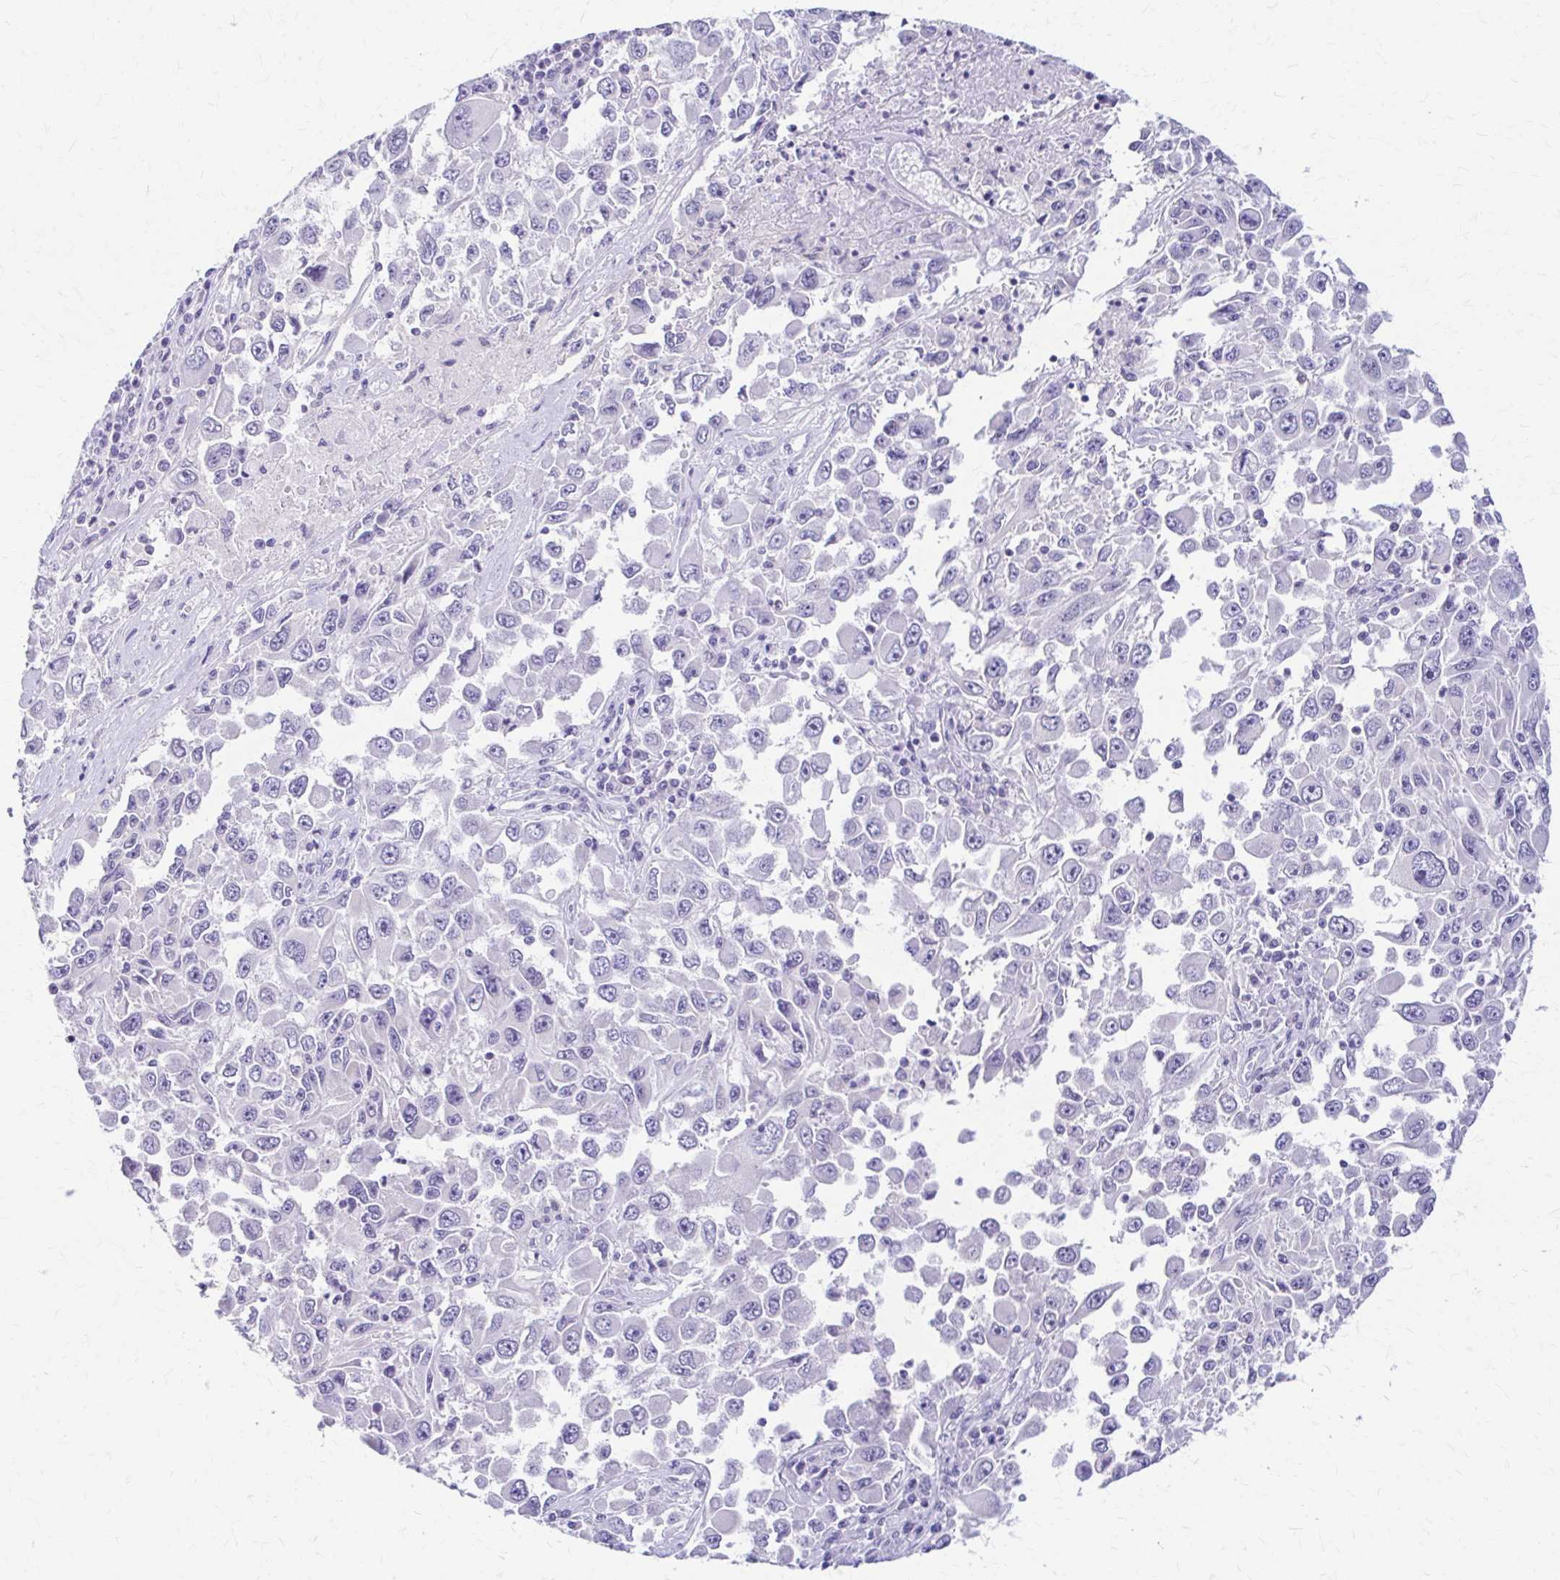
{"staining": {"intensity": "negative", "quantity": "none", "location": "none"}, "tissue": "melanoma", "cell_type": "Tumor cells", "image_type": "cancer", "snomed": [{"axis": "morphology", "description": "Malignant melanoma, Metastatic site"}, {"axis": "topography", "description": "Lymph node"}], "caption": "Image shows no protein staining in tumor cells of malignant melanoma (metastatic site) tissue.", "gene": "PIK3AP1", "patient": {"sex": "female", "age": 67}}